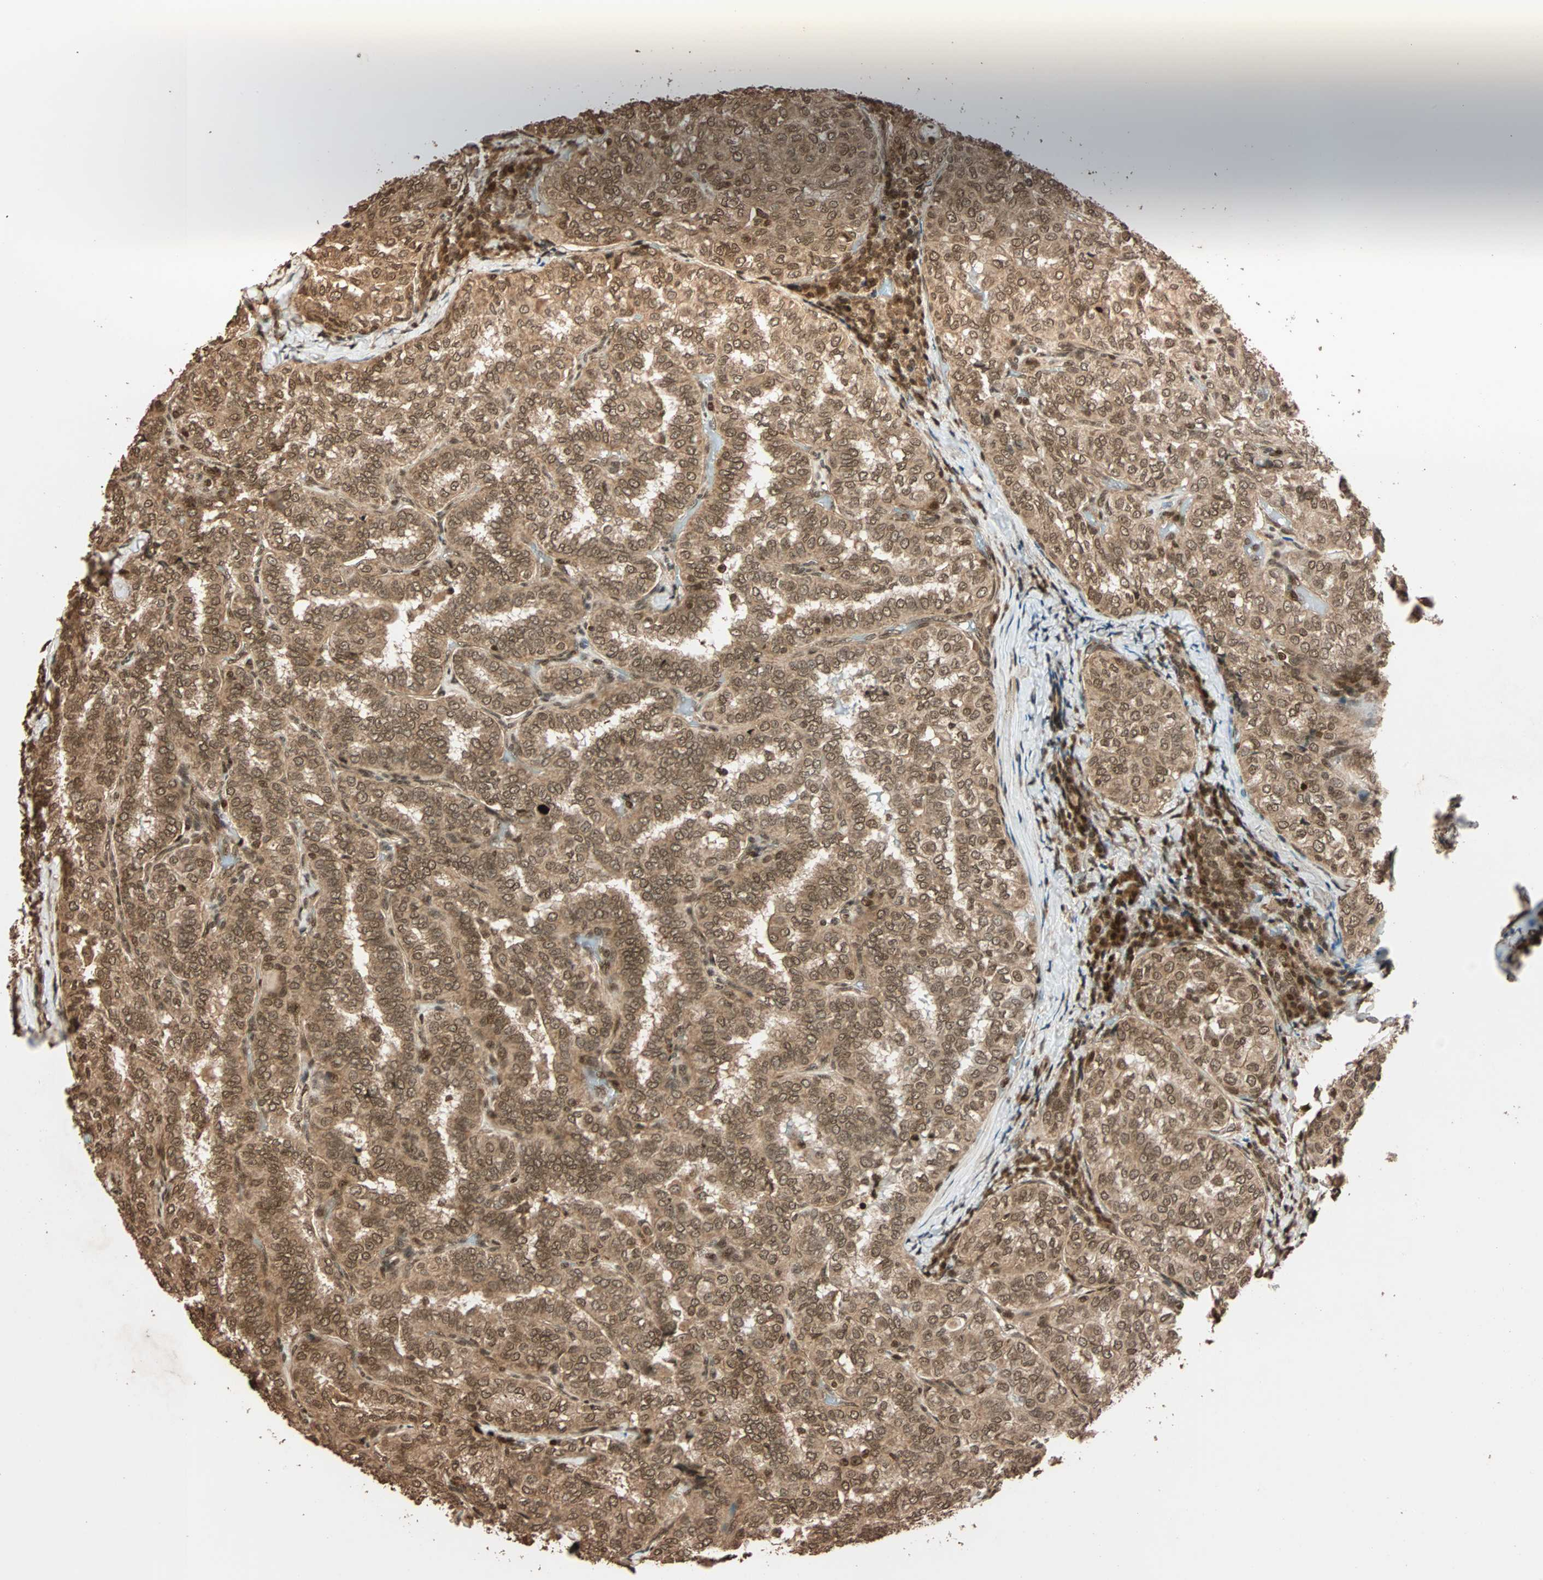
{"staining": {"intensity": "moderate", "quantity": ">75%", "location": "cytoplasmic/membranous,nuclear"}, "tissue": "thyroid cancer", "cell_type": "Tumor cells", "image_type": "cancer", "snomed": [{"axis": "morphology", "description": "Normal tissue, NOS"}, {"axis": "morphology", "description": "Papillary adenocarcinoma, NOS"}, {"axis": "topography", "description": "Thyroid gland"}], "caption": "An image of thyroid cancer (papillary adenocarcinoma) stained for a protein shows moderate cytoplasmic/membranous and nuclear brown staining in tumor cells.", "gene": "ALKBH5", "patient": {"sex": "female", "age": 30}}